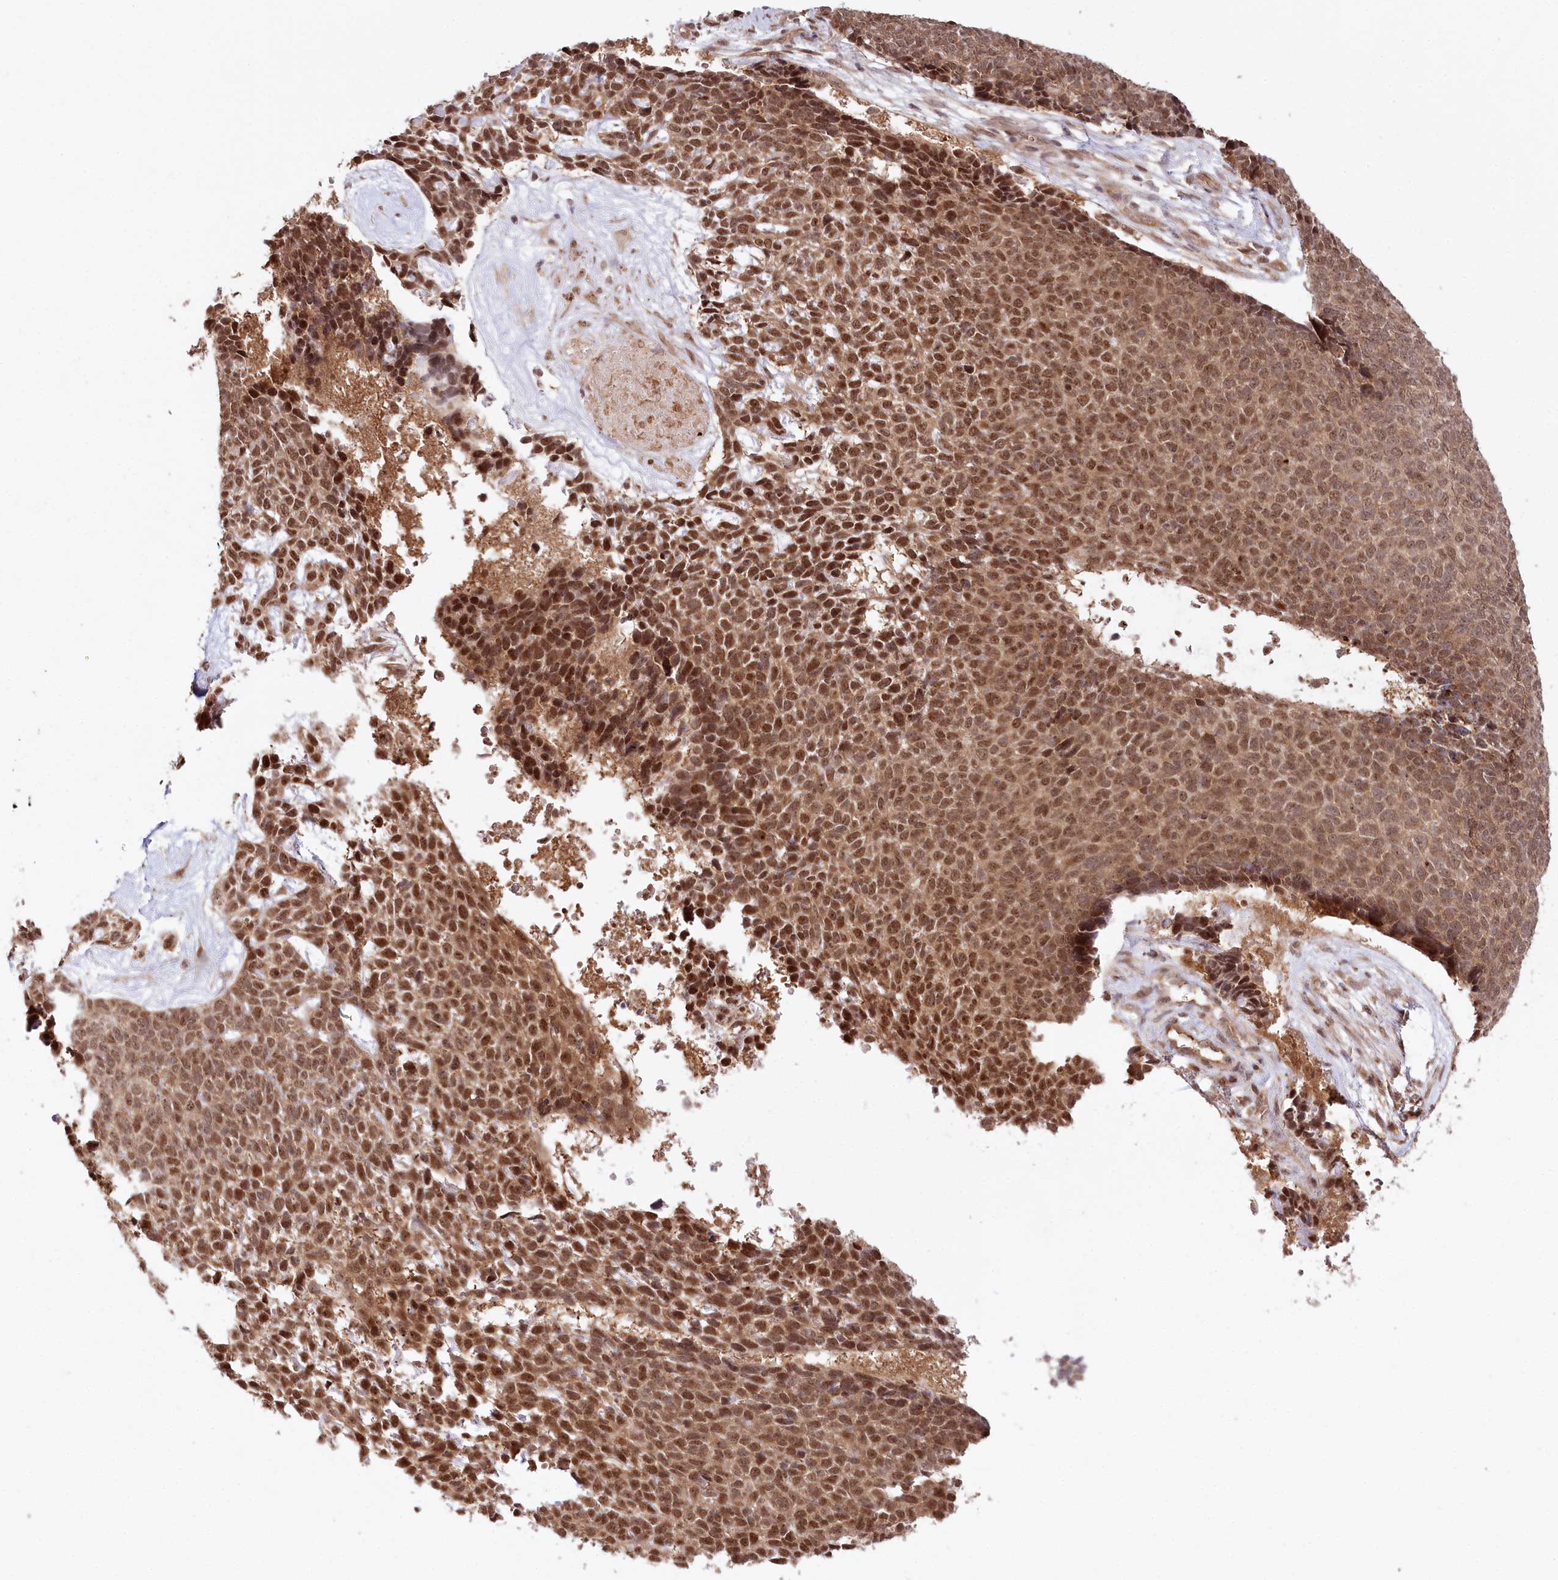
{"staining": {"intensity": "strong", "quantity": ">75%", "location": "cytoplasmic/membranous,nuclear"}, "tissue": "skin cancer", "cell_type": "Tumor cells", "image_type": "cancer", "snomed": [{"axis": "morphology", "description": "Basal cell carcinoma"}, {"axis": "topography", "description": "Skin"}], "caption": "Skin basal cell carcinoma tissue reveals strong cytoplasmic/membranous and nuclear staining in about >75% of tumor cells, visualized by immunohistochemistry.", "gene": "CCDC65", "patient": {"sex": "female", "age": 84}}